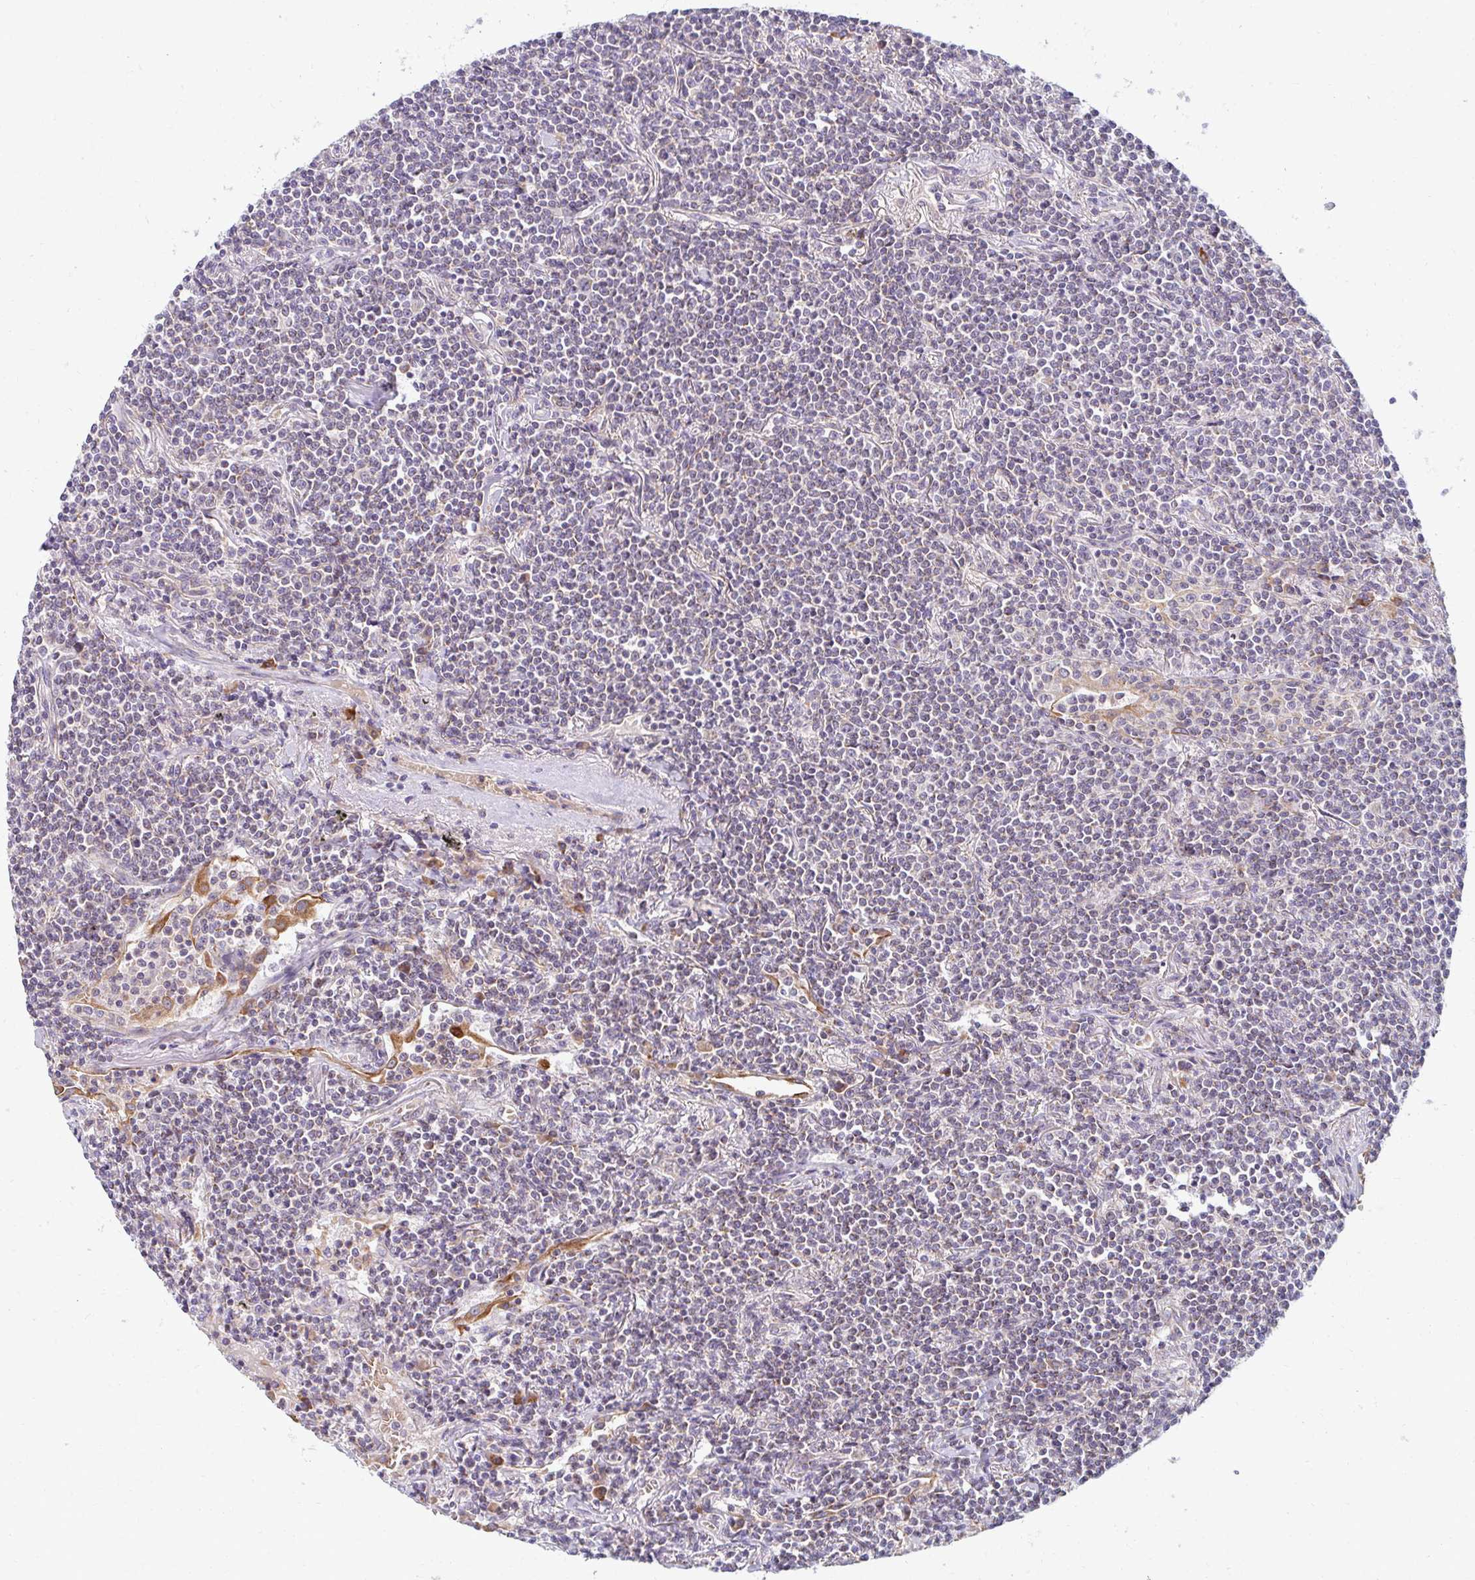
{"staining": {"intensity": "negative", "quantity": "none", "location": "none"}, "tissue": "lymphoma", "cell_type": "Tumor cells", "image_type": "cancer", "snomed": [{"axis": "morphology", "description": "Malignant lymphoma, non-Hodgkin's type, Low grade"}, {"axis": "topography", "description": "Lung"}], "caption": "IHC photomicrograph of neoplastic tissue: malignant lymphoma, non-Hodgkin's type (low-grade) stained with DAB (3,3'-diaminobenzidine) displays no significant protein positivity in tumor cells.", "gene": "SKP2", "patient": {"sex": "female", "age": 71}}